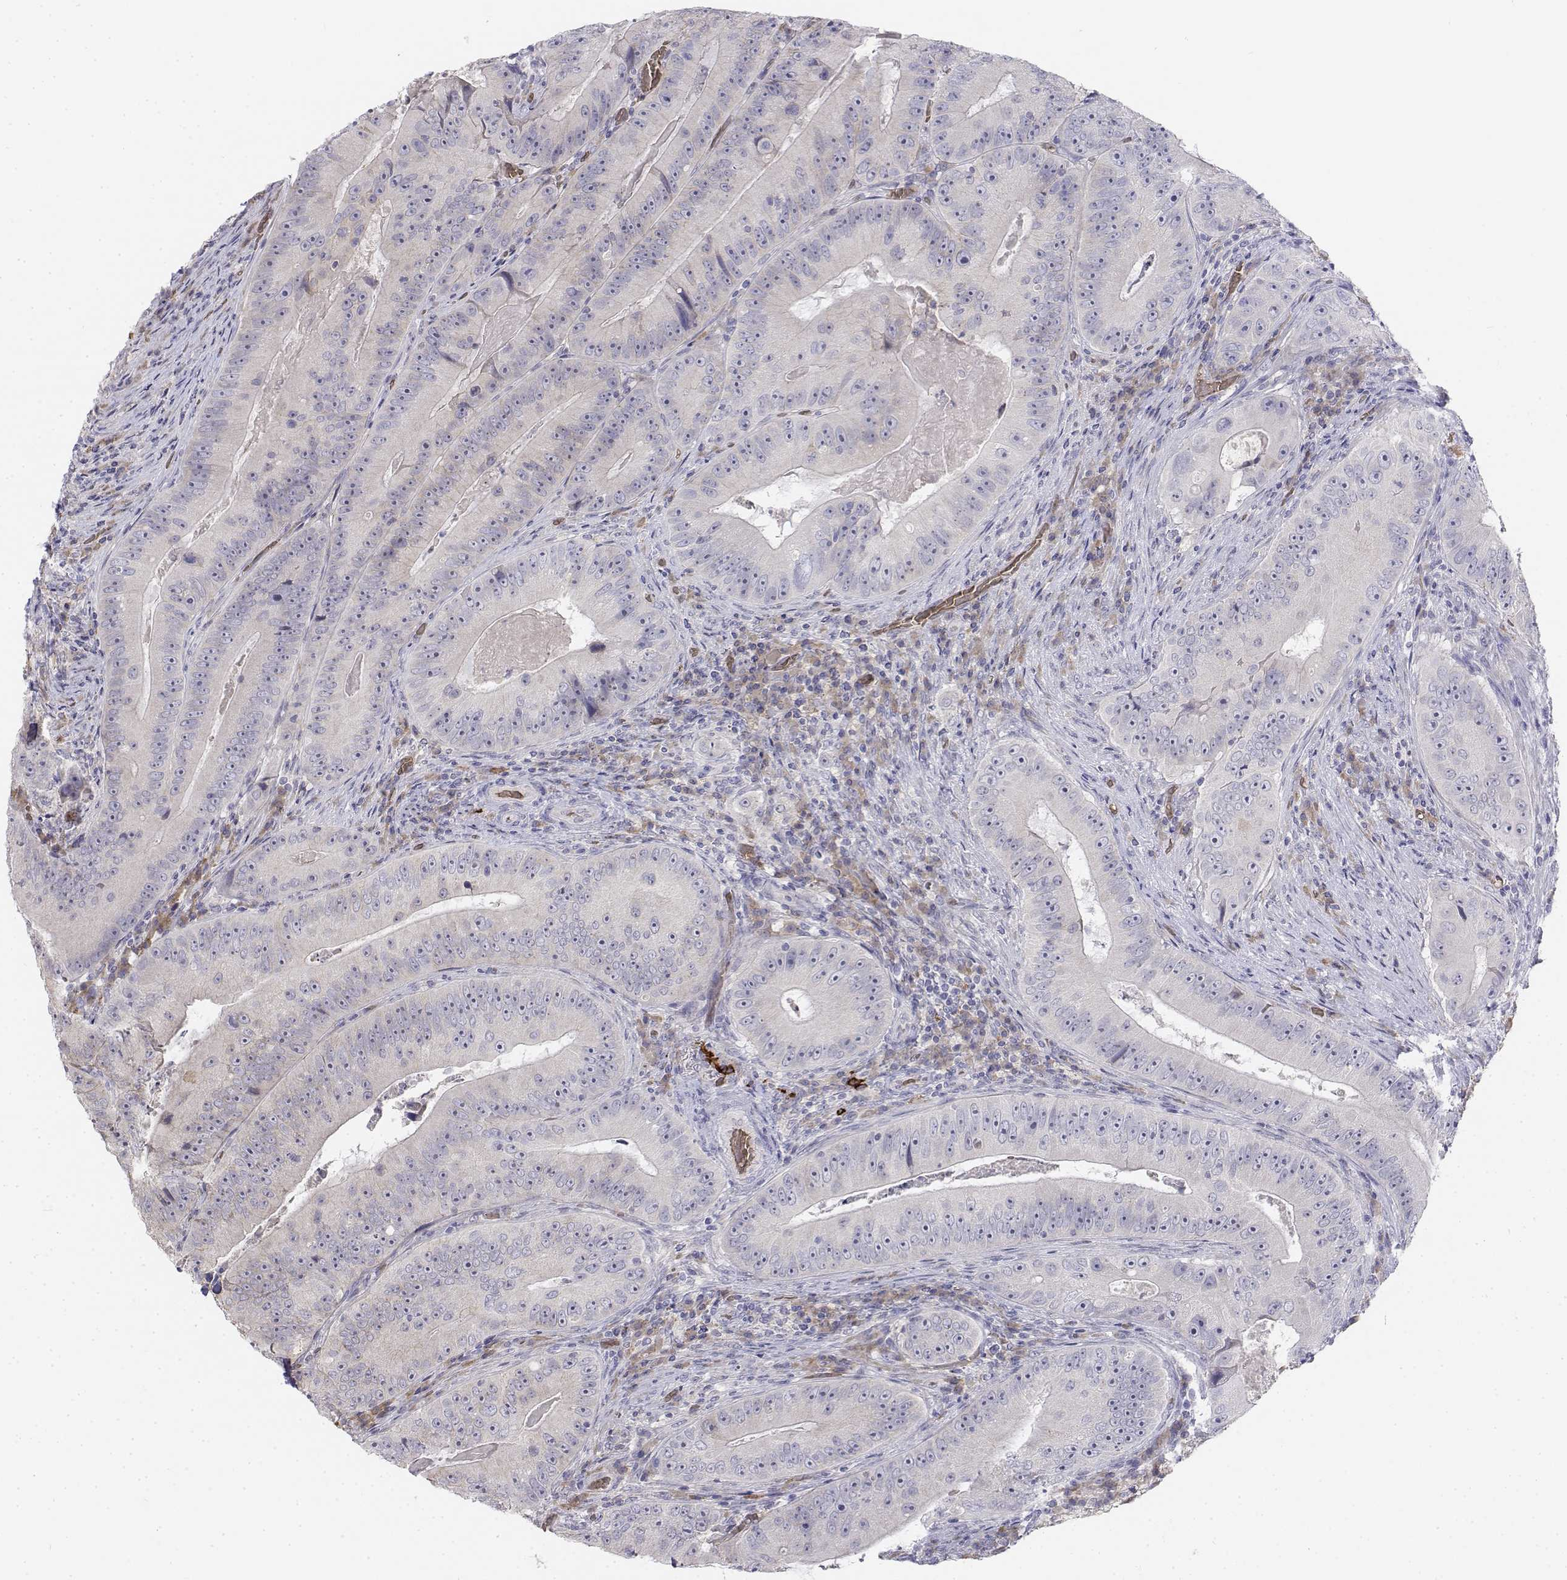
{"staining": {"intensity": "negative", "quantity": "none", "location": "none"}, "tissue": "colorectal cancer", "cell_type": "Tumor cells", "image_type": "cancer", "snomed": [{"axis": "morphology", "description": "Adenocarcinoma, NOS"}, {"axis": "topography", "description": "Colon"}], "caption": "Tumor cells show no significant protein staining in colorectal cancer (adenocarcinoma).", "gene": "CADM1", "patient": {"sex": "female", "age": 86}}